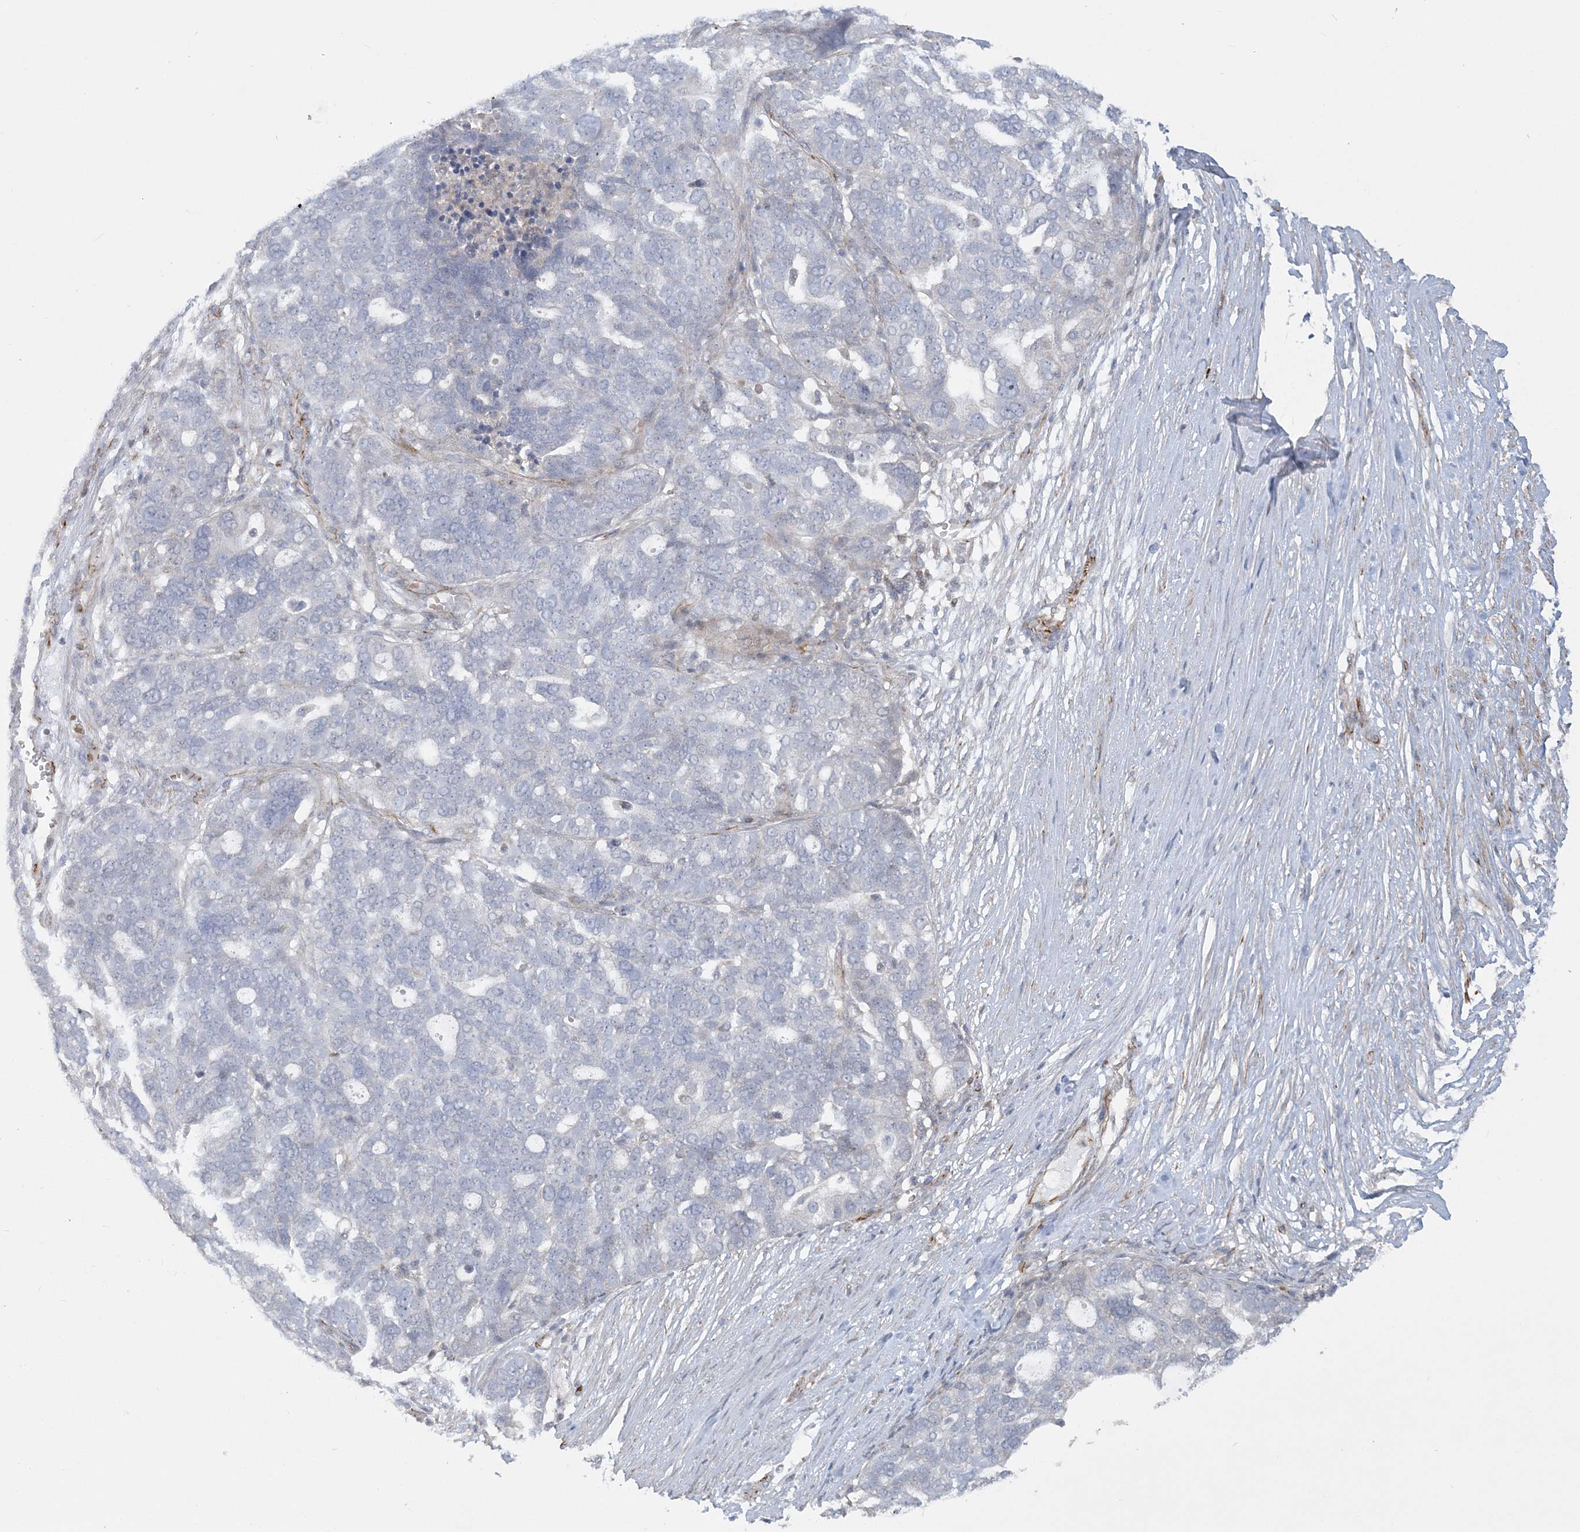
{"staining": {"intensity": "negative", "quantity": "none", "location": "none"}, "tissue": "ovarian cancer", "cell_type": "Tumor cells", "image_type": "cancer", "snomed": [{"axis": "morphology", "description": "Cystadenocarcinoma, serous, NOS"}, {"axis": "topography", "description": "Ovary"}], "caption": "An IHC photomicrograph of ovarian serous cystadenocarcinoma is shown. There is no staining in tumor cells of ovarian serous cystadenocarcinoma. (Immunohistochemistry (ihc), brightfield microscopy, high magnification).", "gene": "INPP1", "patient": {"sex": "female", "age": 59}}